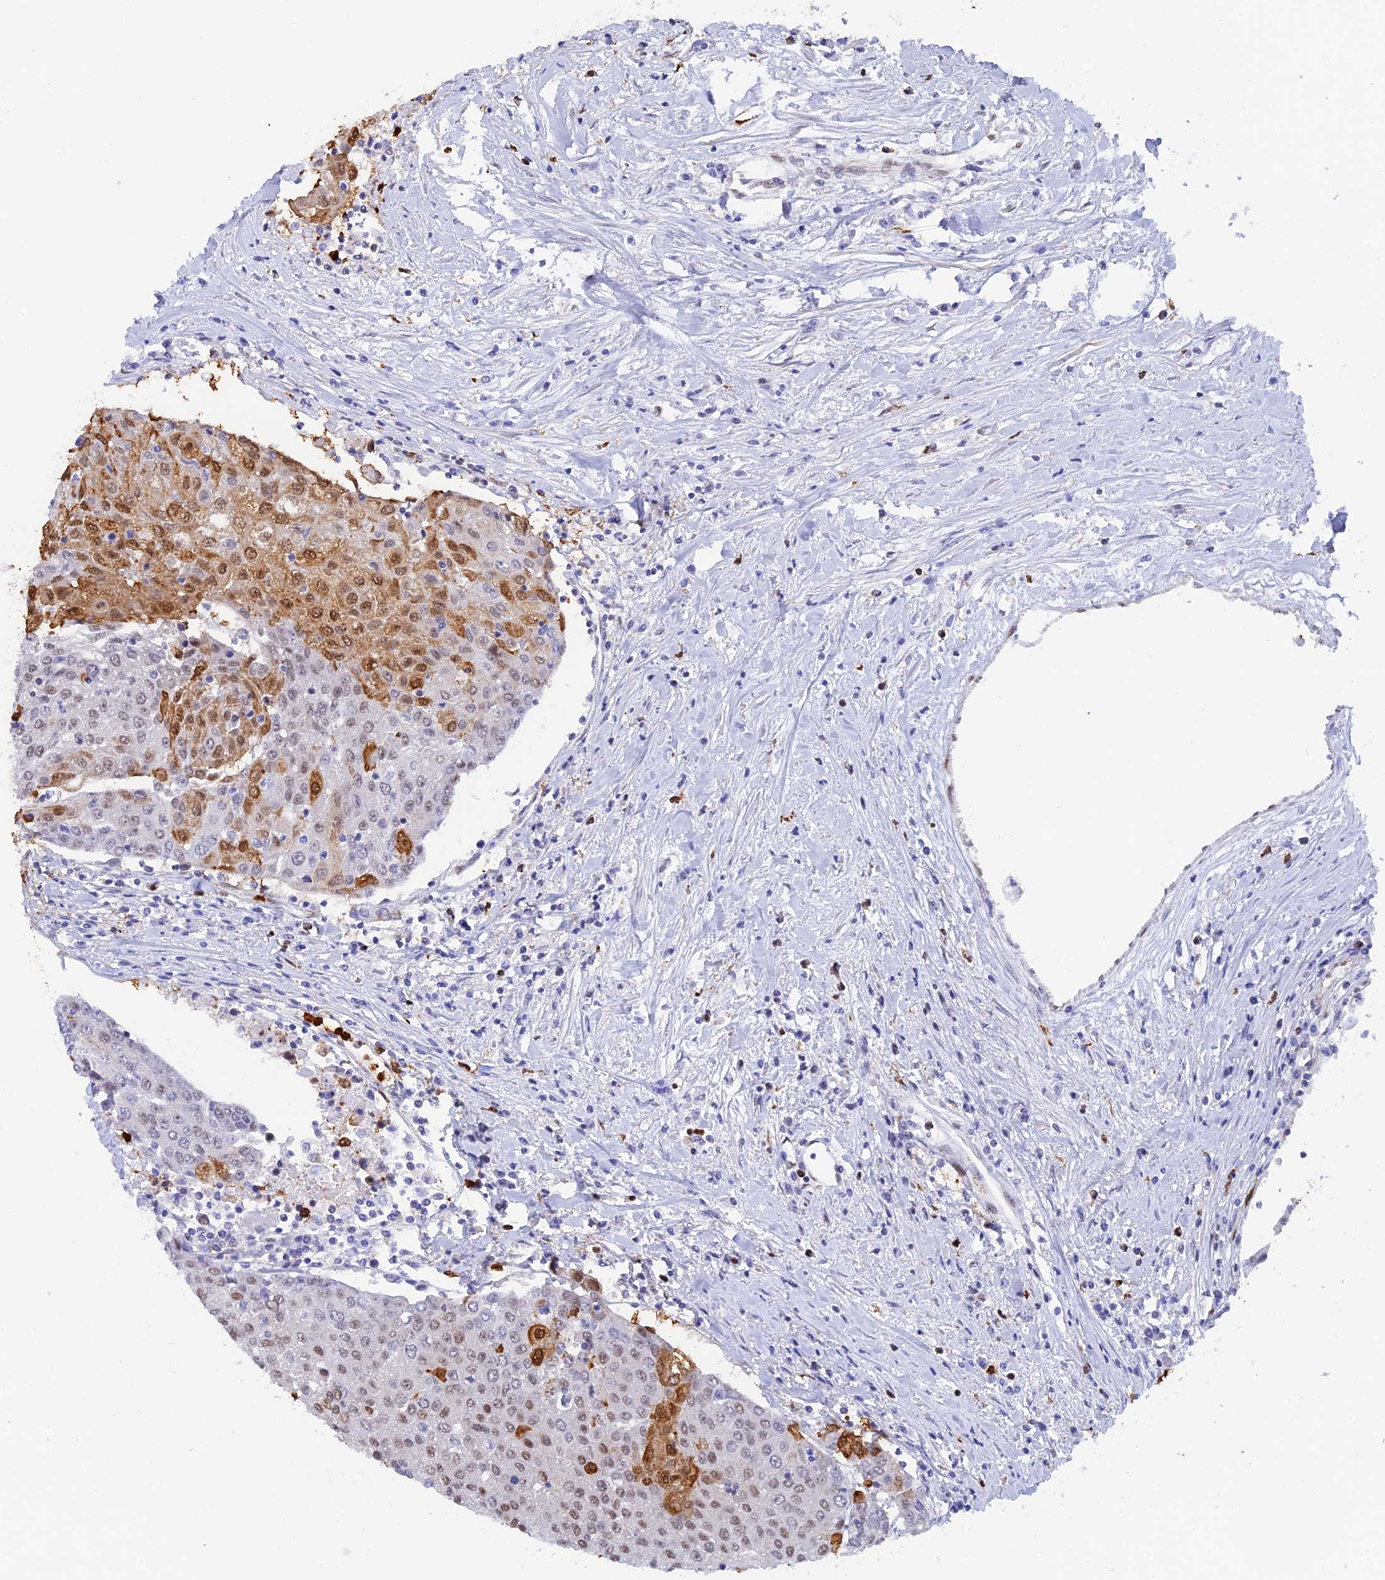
{"staining": {"intensity": "moderate", "quantity": "<25%", "location": "cytoplasmic/membranous,nuclear"}, "tissue": "urothelial cancer", "cell_type": "Tumor cells", "image_type": "cancer", "snomed": [{"axis": "morphology", "description": "Urothelial carcinoma, High grade"}, {"axis": "topography", "description": "Urinary bladder"}], "caption": "Immunohistochemistry image of human urothelial cancer stained for a protein (brown), which demonstrates low levels of moderate cytoplasmic/membranous and nuclear staining in about <25% of tumor cells.", "gene": "SLC26A1", "patient": {"sex": "female", "age": 85}}